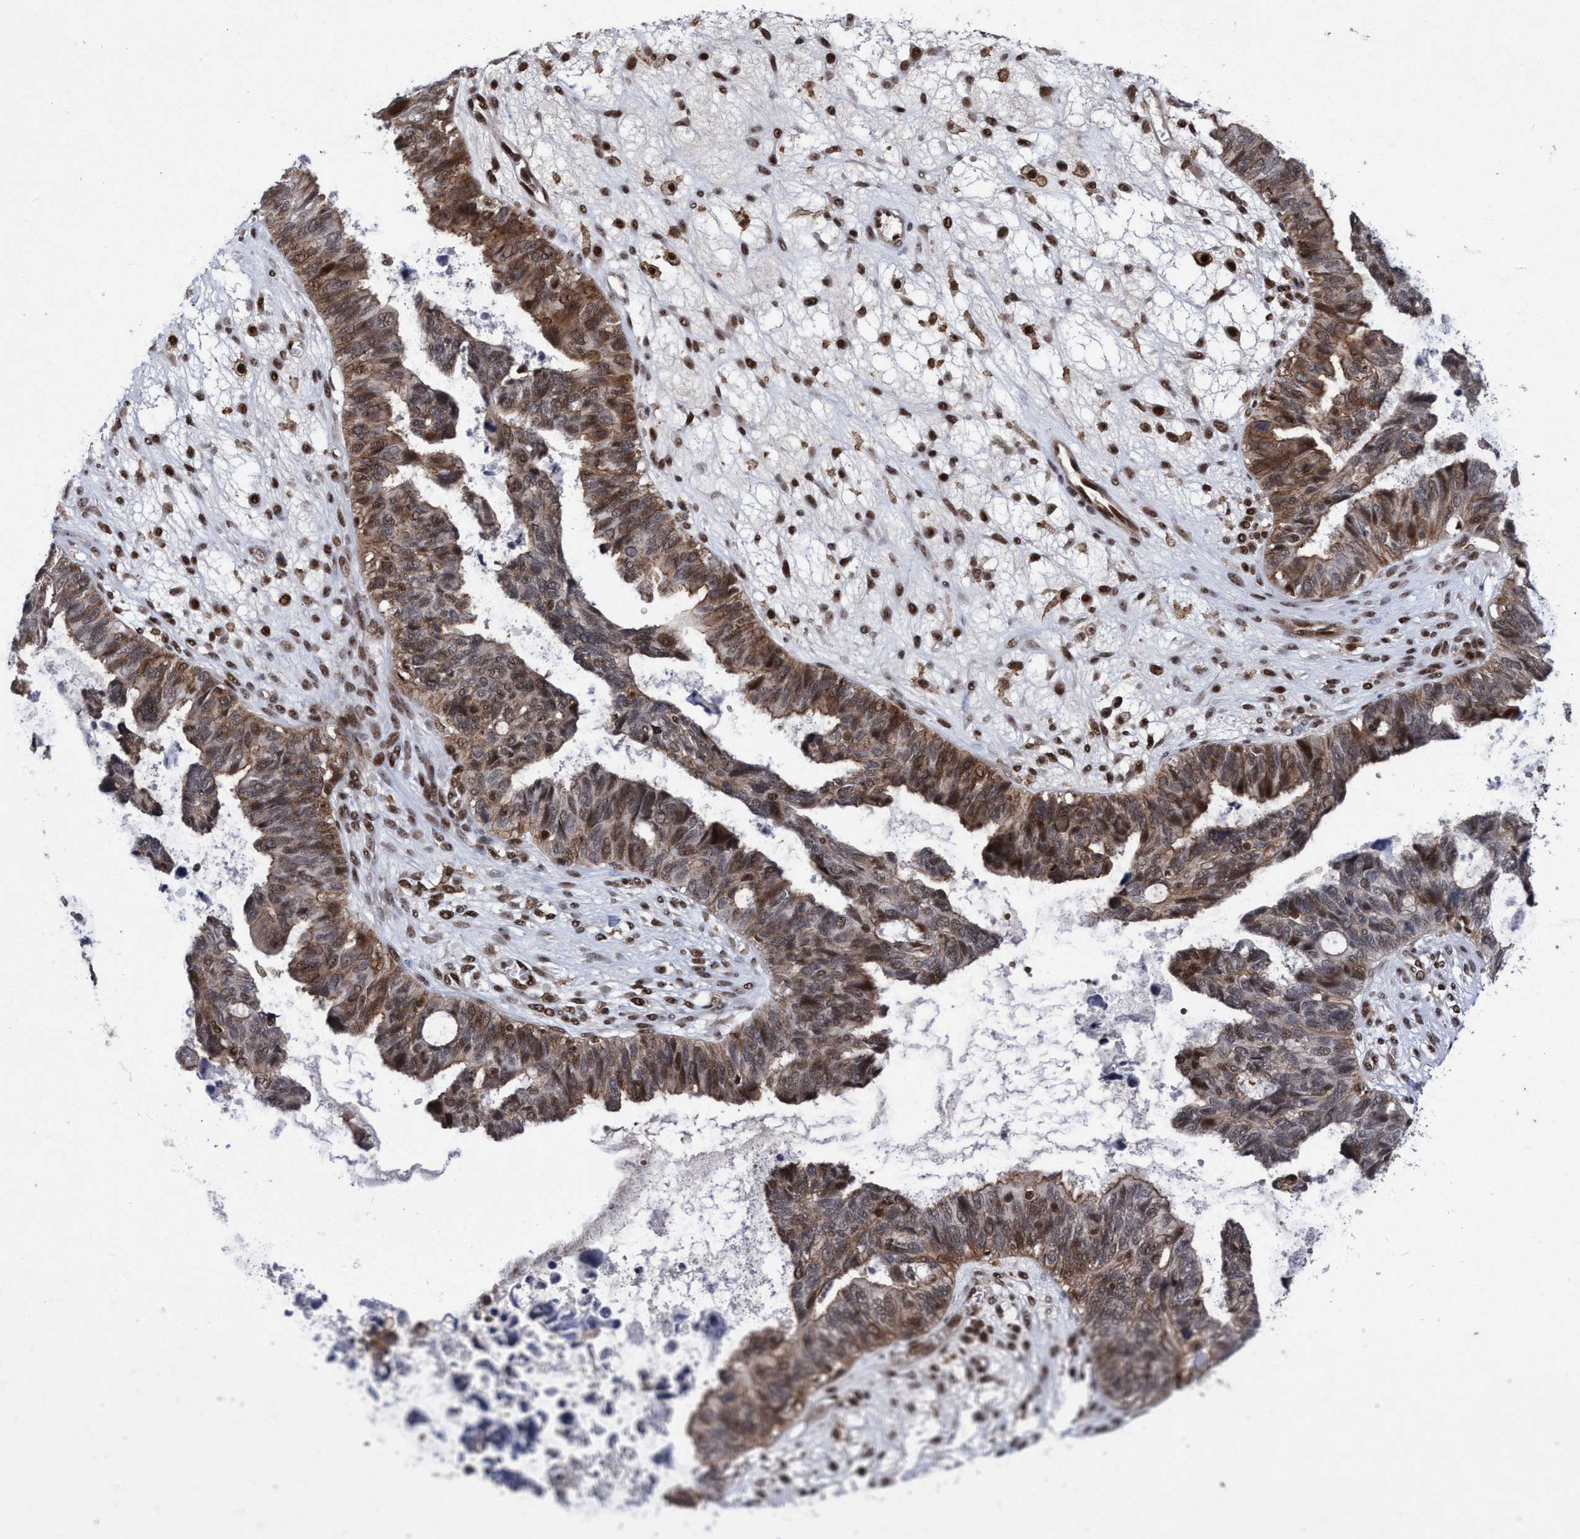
{"staining": {"intensity": "moderate", "quantity": ">75%", "location": "cytoplasmic/membranous,nuclear"}, "tissue": "ovarian cancer", "cell_type": "Tumor cells", "image_type": "cancer", "snomed": [{"axis": "morphology", "description": "Cystadenocarcinoma, serous, NOS"}, {"axis": "topography", "description": "Ovary"}], "caption": "This micrograph exhibits immunohistochemistry (IHC) staining of human ovarian serous cystadenocarcinoma, with medium moderate cytoplasmic/membranous and nuclear staining in approximately >75% of tumor cells.", "gene": "GTF2F1", "patient": {"sex": "female", "age": 79}}